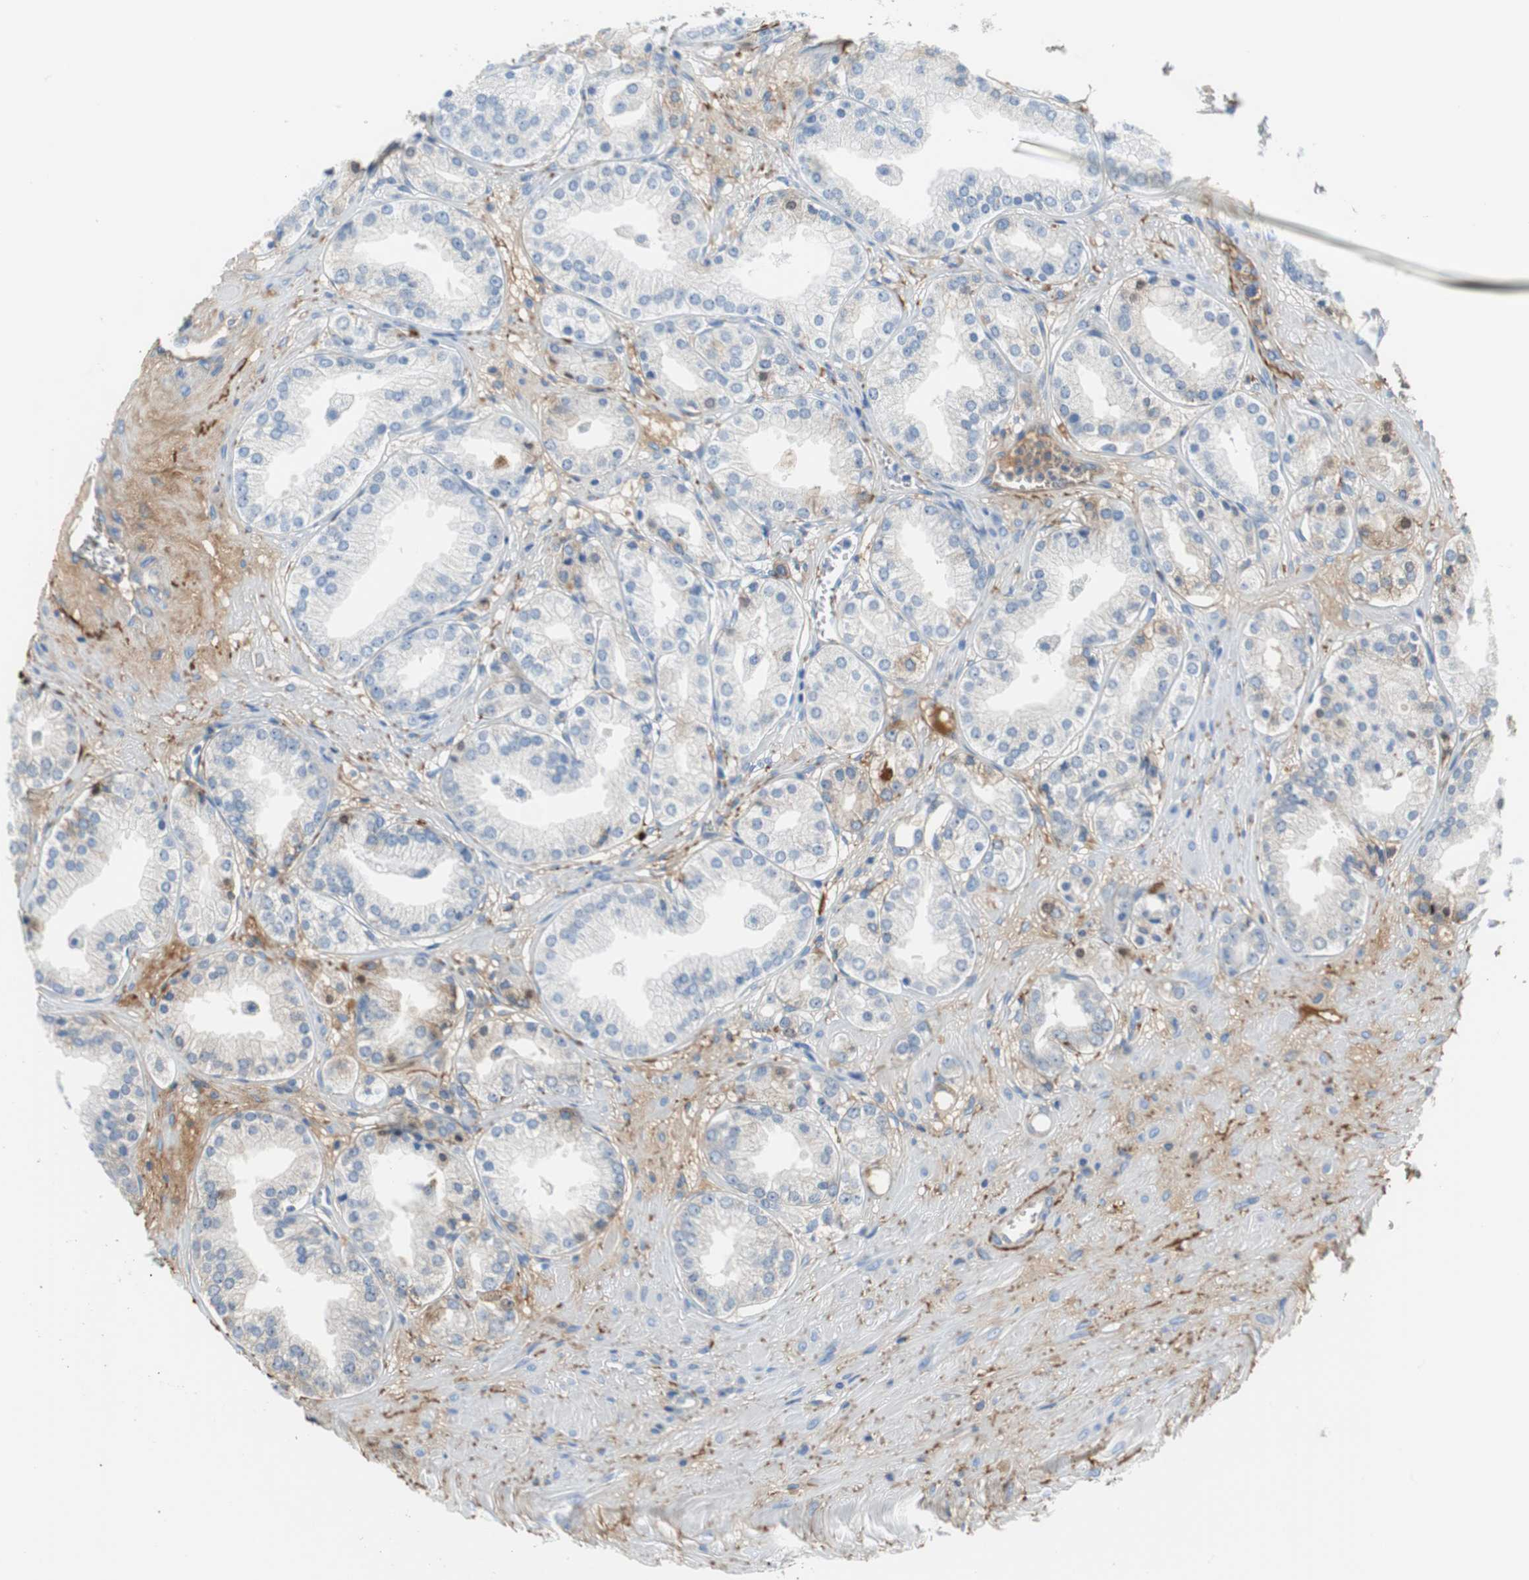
{"staining": {"intensity": "weak", "quantity": "25%-75%", "location": "cytoplasmic/membranous"}, "tissue": "prostate cancer", "cell_type": "Tumor cells", "image_type": "cancer", "snomed": [{"axis": "morphology", "description": "Adenocarcinoma, High grade"}, {"axis": "topography", "description": "Prostate"}], "caption": "DAB immunohistochemical staining of high-grade adenocarcinoma (prostate) displays weak cytoplasmic/membranous protein expression in approximately 25%-75% of tumor cells.", "gene": "APCS", "patient": {"sex": "male", "age": 61}}